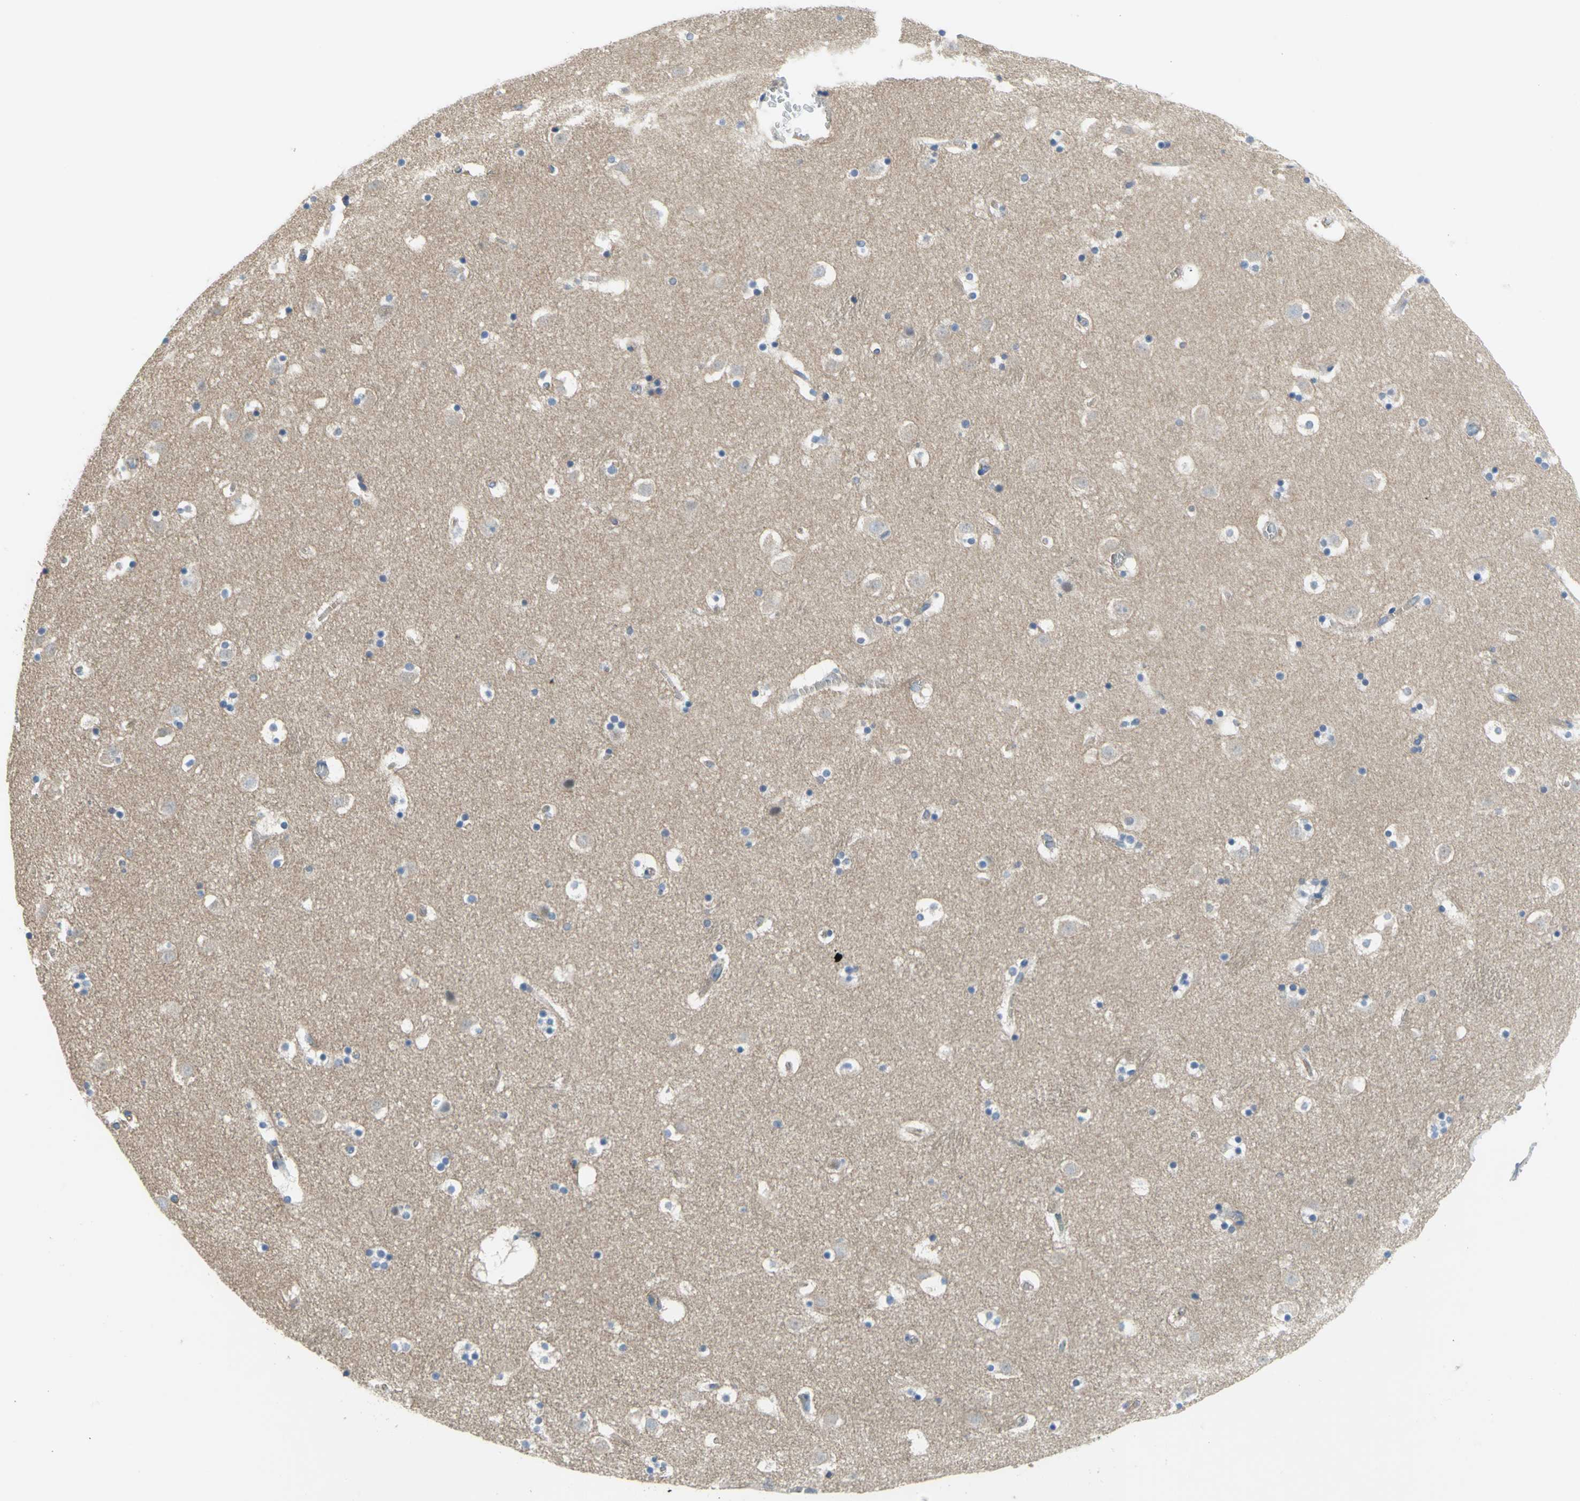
{"staining": {"intensity": "negative", "quantity": "none", "location": "none"}, "tissue": "caudate", "cell_type": "Glial cells", "image_type": "normal", "snomed": [{"axis": "morphology", "description": "Normal tissue, NOS"}, {"axis": "topography", "description": "Lateral ventricle wall"}], "caption": "High power microscopy photomicrograph of an immunohistochemistry (IHC) micrograph of normal caudate, revealing no significant expression in glial cells.", "gene": "HTR1F", "patient": {"sex": "male", "age": 45}}